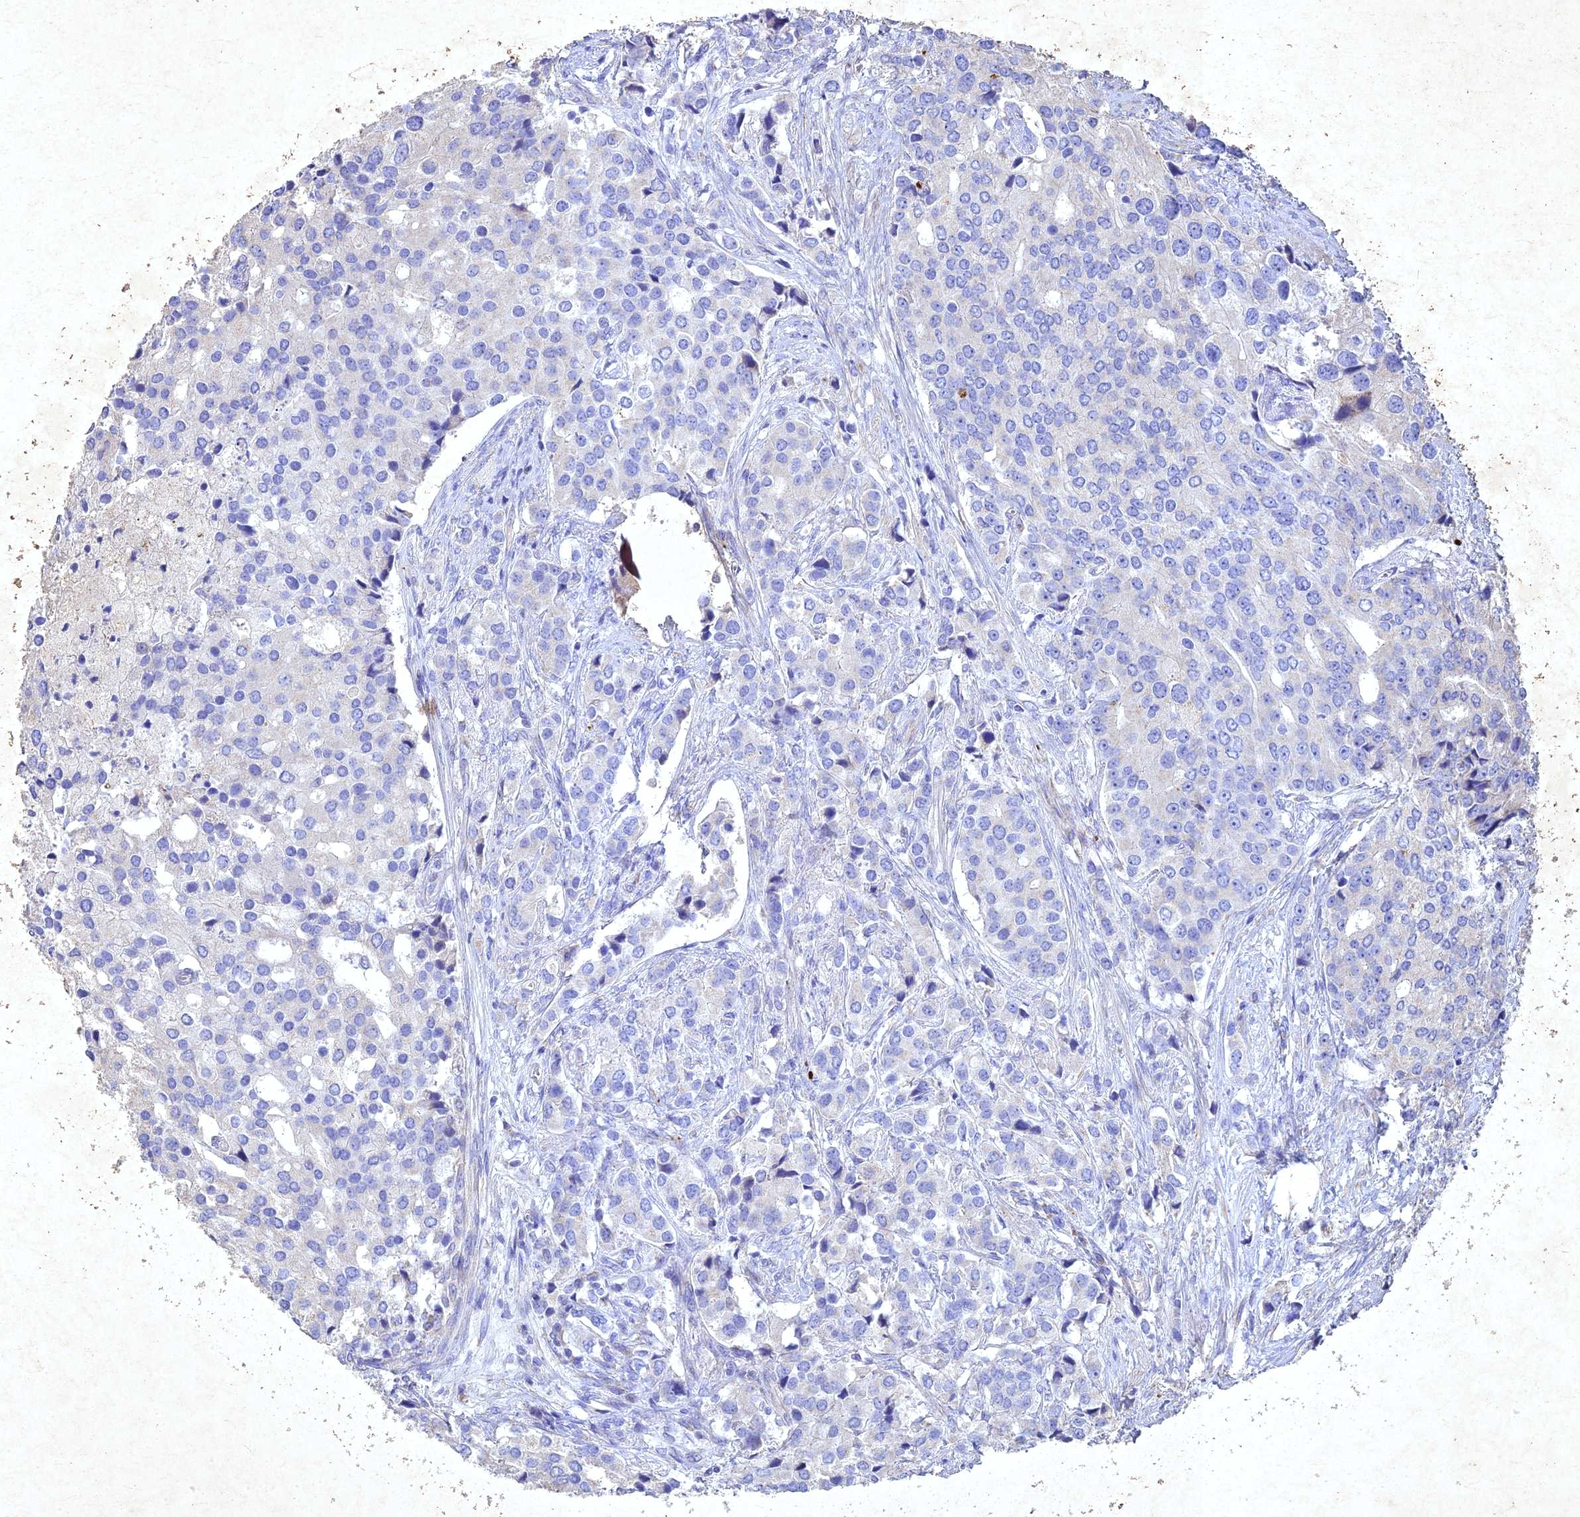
{"staining": {"intensity": "negative", "quantity": "none", "location": "none"}, "tissue": "prostate cancer", "cell_type": "Tumor cells", "image_type": "cancer", "snomed": [{"axis": "morphology", "description": "Adenocarcinoma, High grade"}, {"axis": "topography", "description": "Prostate"}], "caption": "Immunohistochemical staining of human adenocarcinoma (high-grade) (prostate) exhibits no significant expression in tumor cells.", "gene": "NDUFV1", "patient": {"sex": "male", "age": 62}}